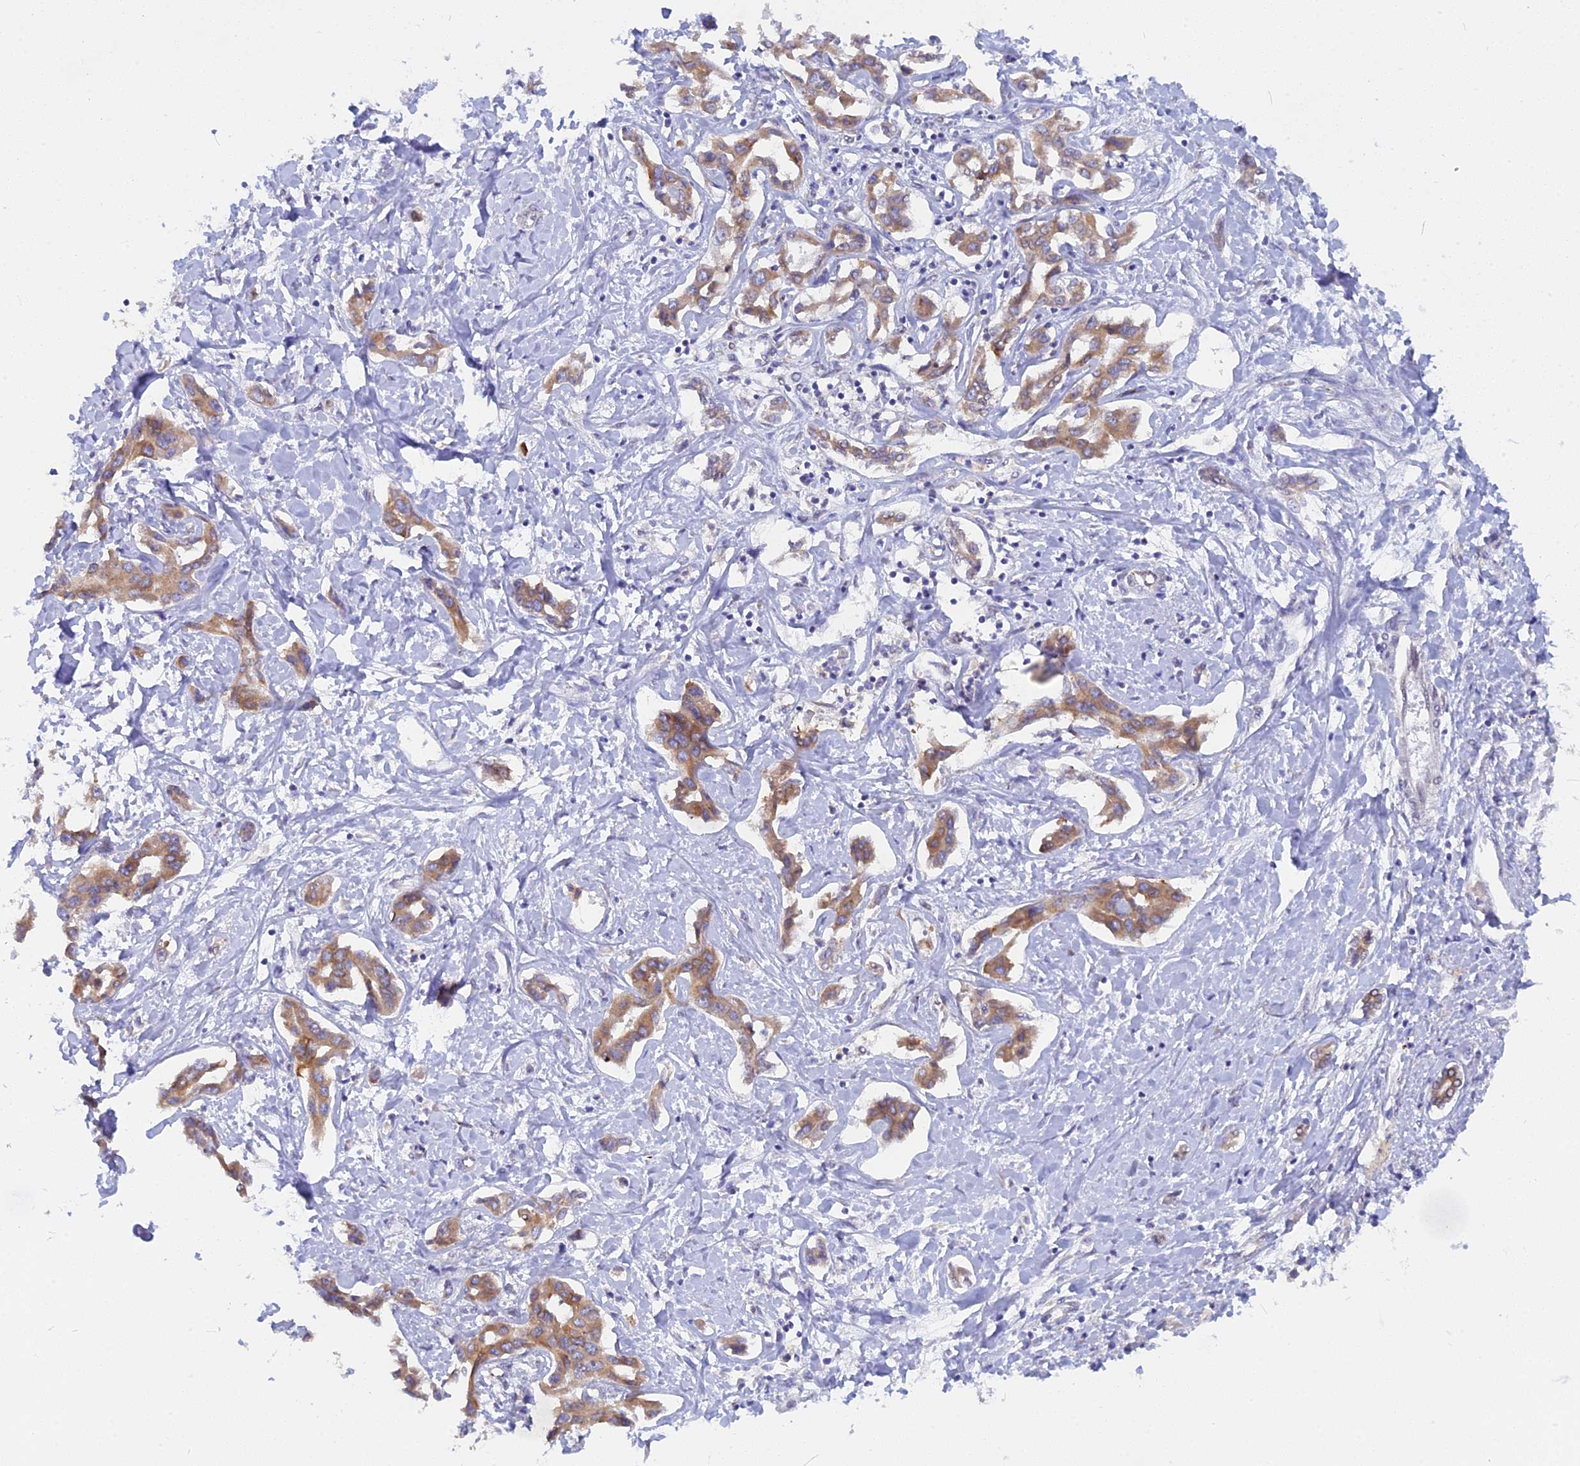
{"staining": {"intensity": "moderate", "quantity": ">75%", "location": "cytoplasmic/membranous"}, "tissue": "liver cancer", "cell_type": "Tumor cells", "image_type": "cancer", "snomed": [{"axis": "morphology", "description": "Cholangiocarcinoma"}, {"axis": "topography", "description": "Liver"}], "caption": "Liver cancer (cholangiocarcinoma) stained for a protein (brown) exhibits moderate cytoplasmic/membranous positive staining in approximately >75% of tumor cells.", "gene": "TLCD1", "patient": {"sex": "male", "age": 59}}